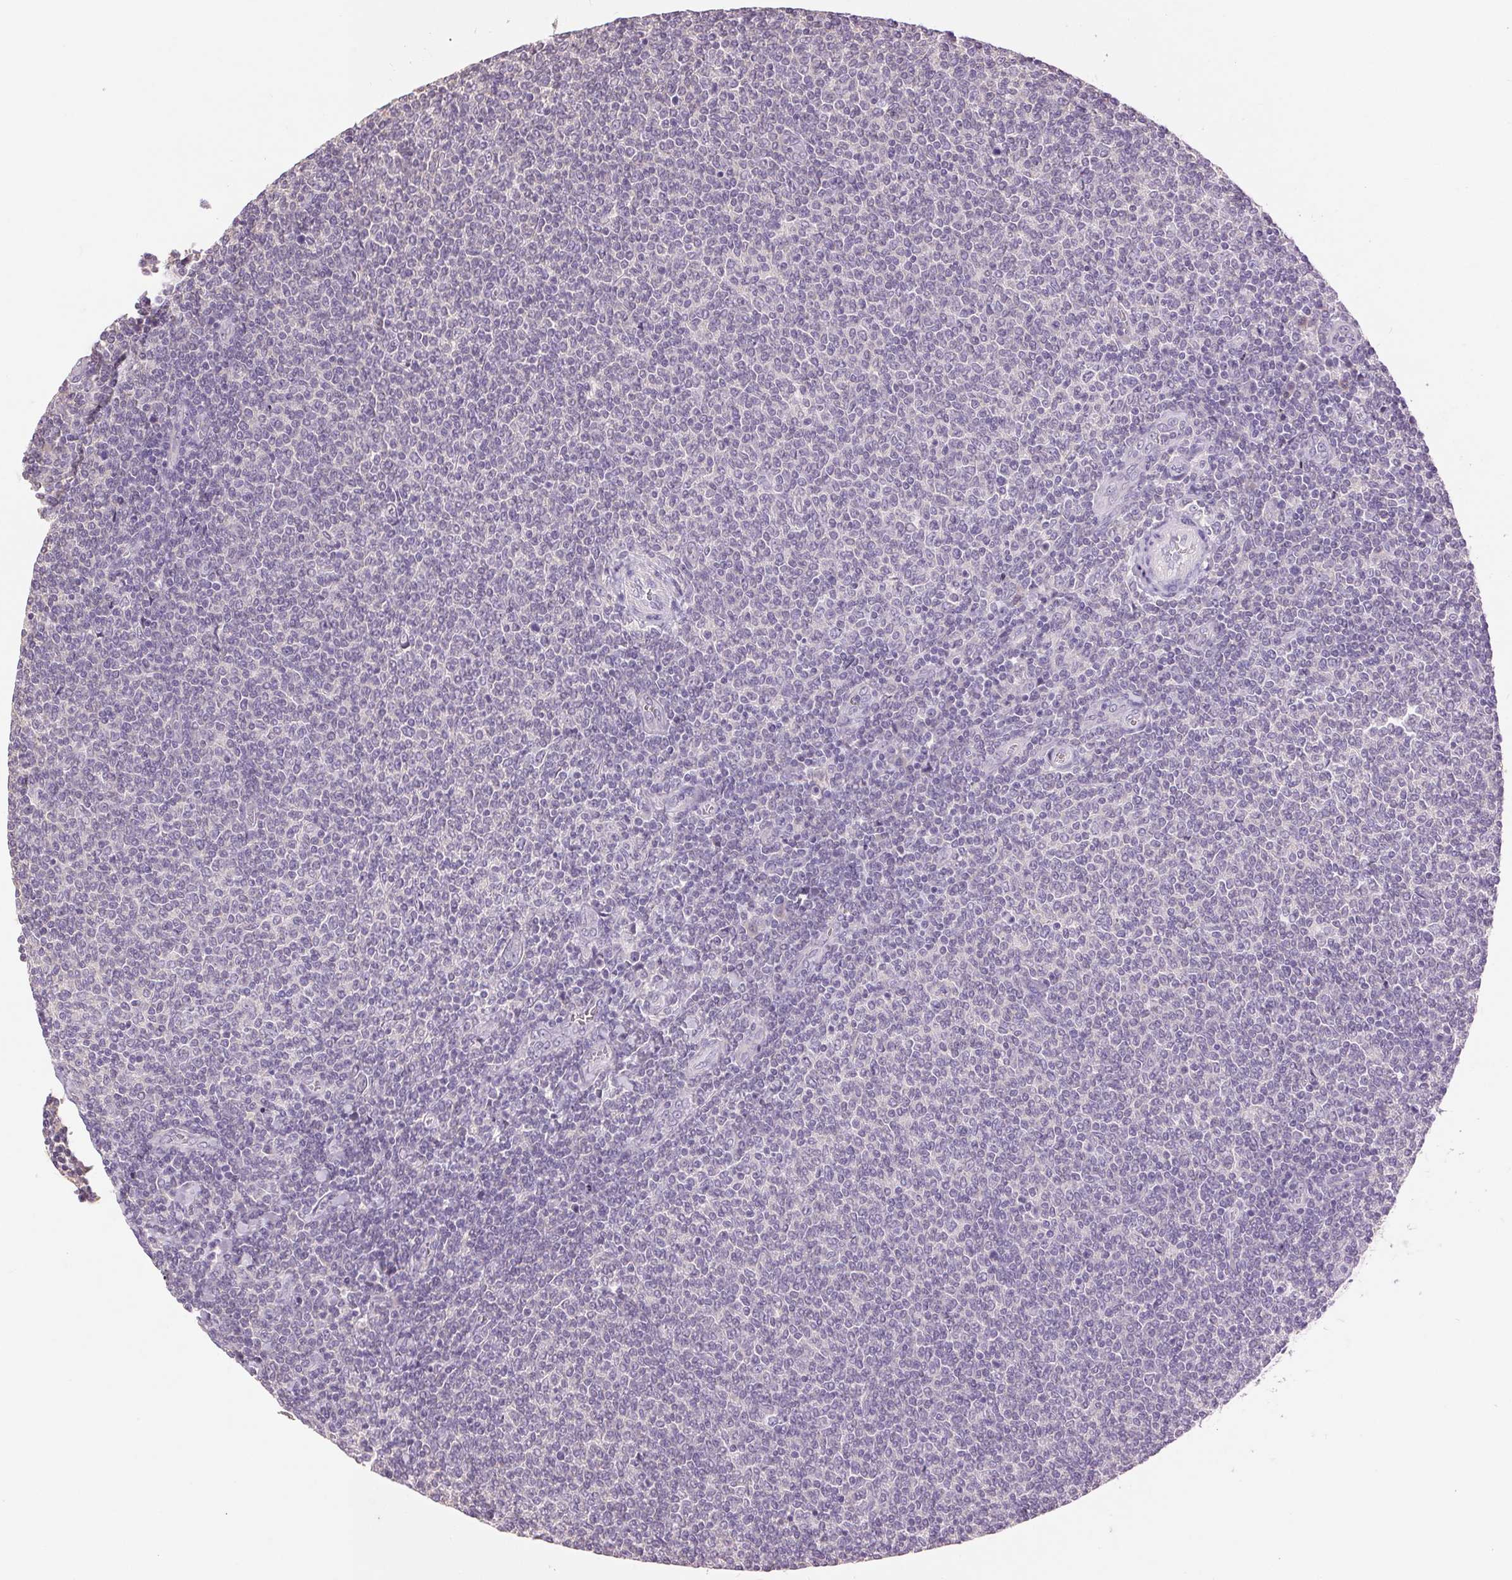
{"staining": {"intensity": "negative", "quantity": "none", "location": "none"}, "tissue": "lymphoma", "cell_type": "Tumor cells", "image_type": "cancer", "snomed": [{"axis": "morphology", "description": "Malignant lymphoma, non-Hodgkin's type, Low grade"}, {"axis": "topography", "description": "Lymph node"}], "caption": "Immunohistochemistry (IHC) histopathology image of neoplastic tissue: low-grade malignant lymphoma, non-Hodgkin's type stained with DAB reveals no significant protein positivity in tumor cells. (Stains: DAB immunohistochemistry with hematoxylin counter stain, Microscopy: brightfield microscopy at high magnification).", "gene": "FXYD4", "patient": {"sex": "male", "age": 52}}